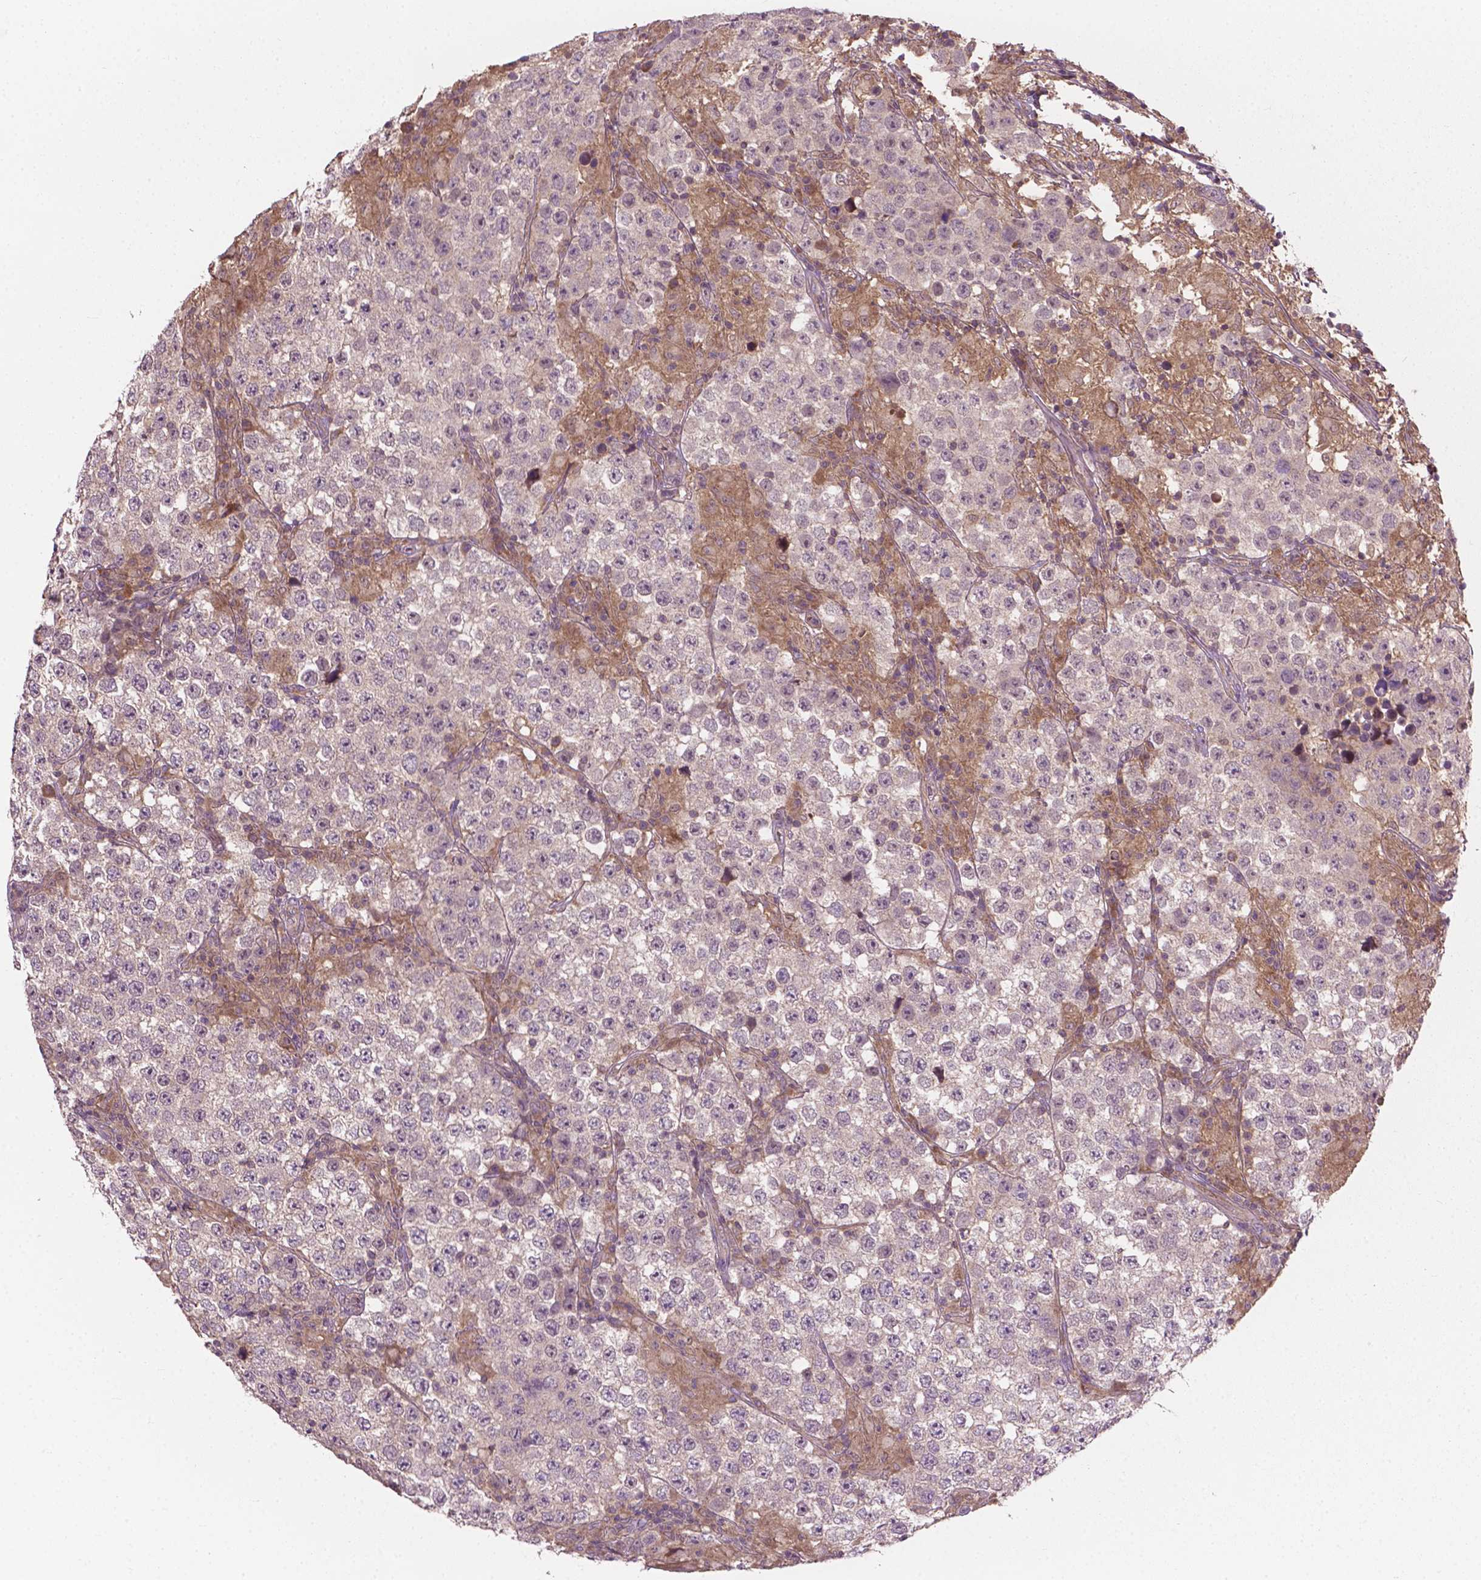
{"staining": {"intensity": "negative", "quantity": "none", "location": "none"}, "tissue": "testis cancer", "cell_type": "Tumor cells", "image_type": "cancer", "snomed": [{"axis": "morphology", "description": "Seminoma, NOS"}, {"axis": "morphology", "description": "Carcinoma, Embryonal, NOS"}, {"axis": "topography", "description": "Testis"}], "caption": "Tumor cells are negative for brown protein staining in testis seminoma.", "gene": "MZT1", "patient": {"sex": "male", "age": 41}}